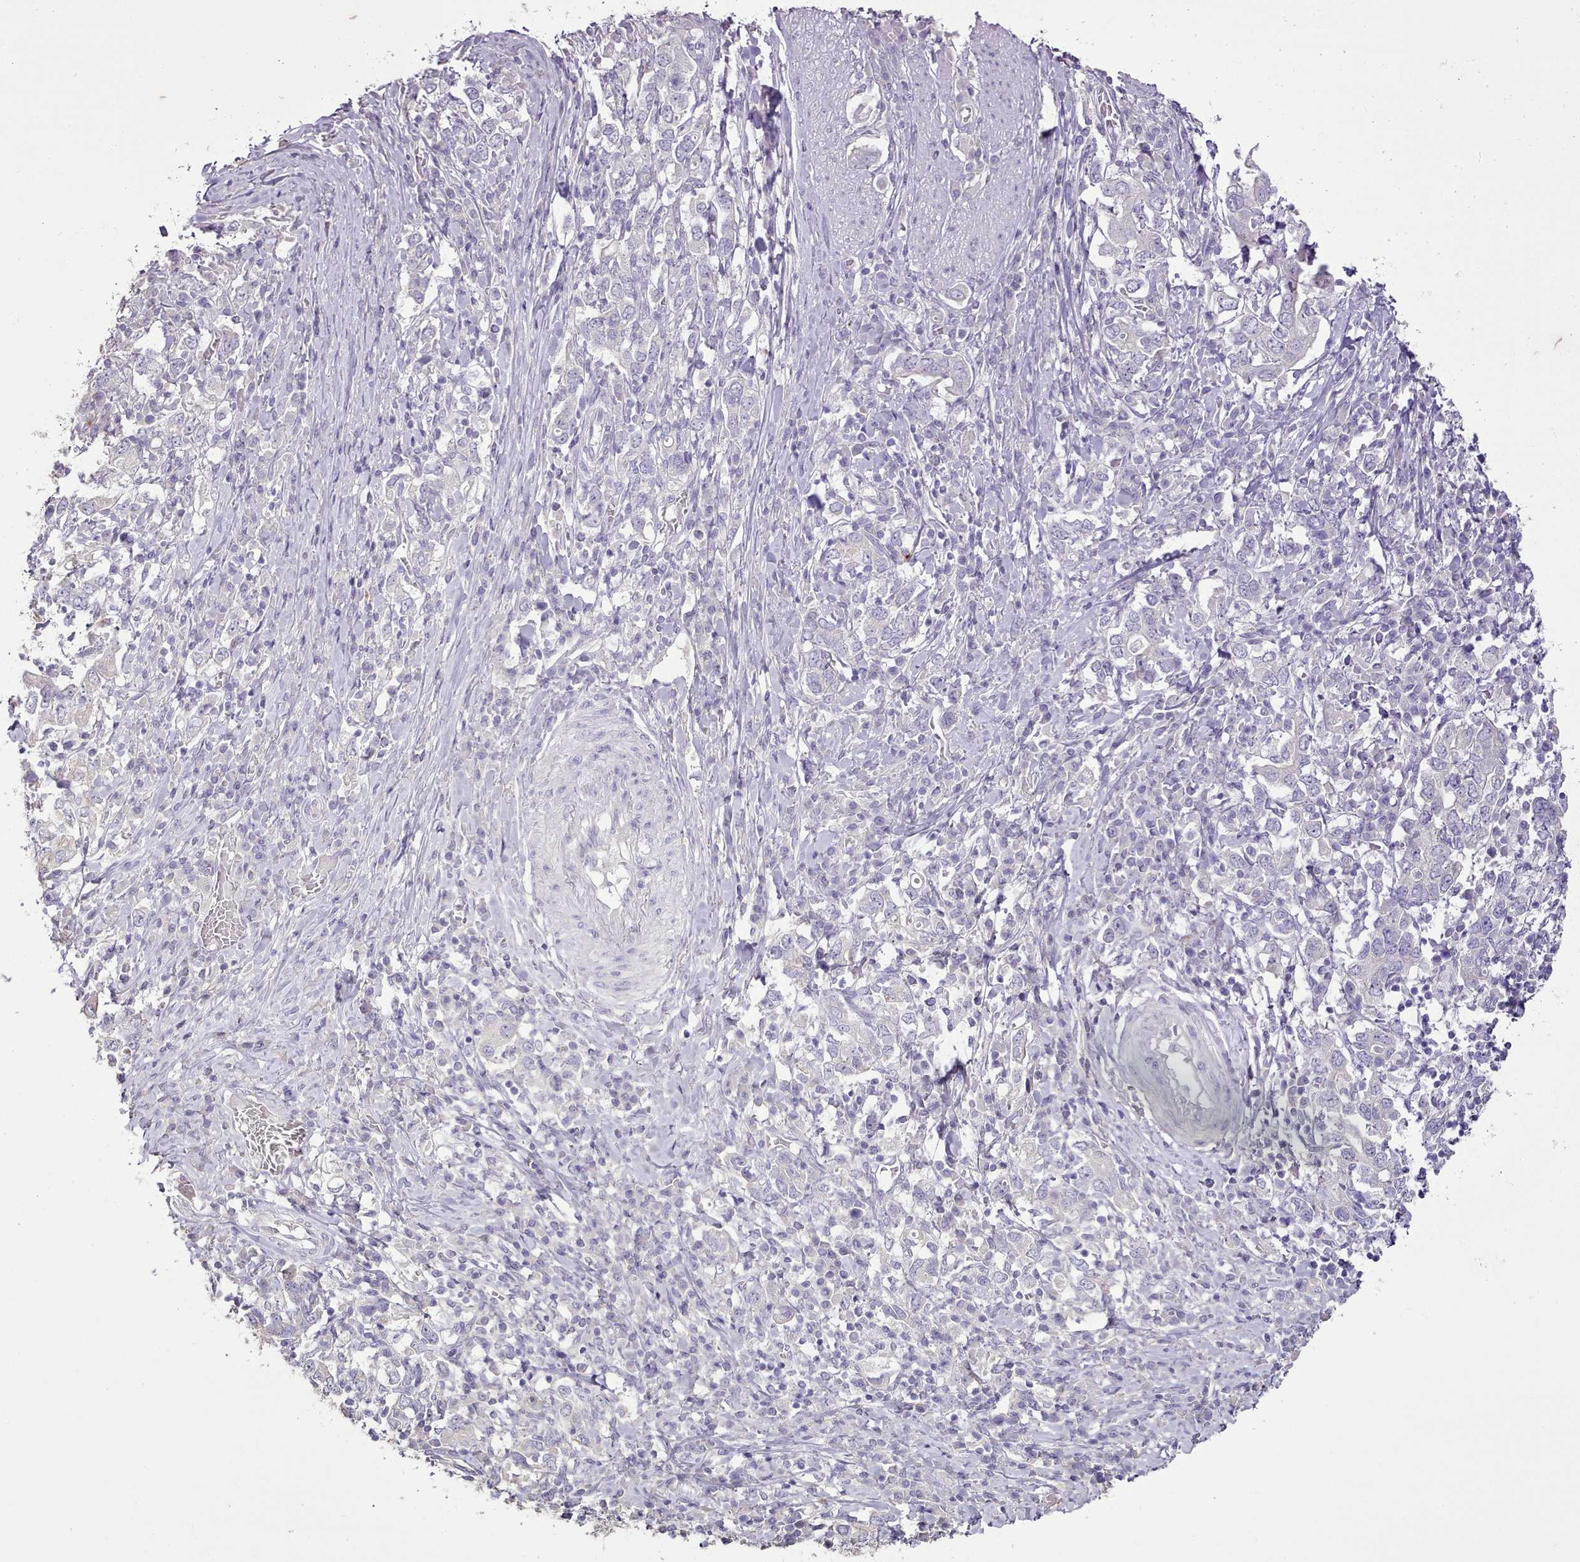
{"staining": {"intensity": "negative", "quantity": "none", "location": "none"}, "tissue": "stomach cancer", "cell_type": "Tumor cells", "image_type": "cancer", "snomed": [{"axis": "morphology", "description": "Adenocarcinoma, NOS"}, {"axis": "topography", "description": "Stomach, upper"}, {"axis": "topography", "description": "Stomach"}], "caption": "Immunohistochemistry photomicrograph of human stomach cancer (adenocarcinoma) stained for a protein (brown), which shows no staining in tumor cells.", "gene": "BLOC1S2", "patient": {"sex": "male", "age": 62}}